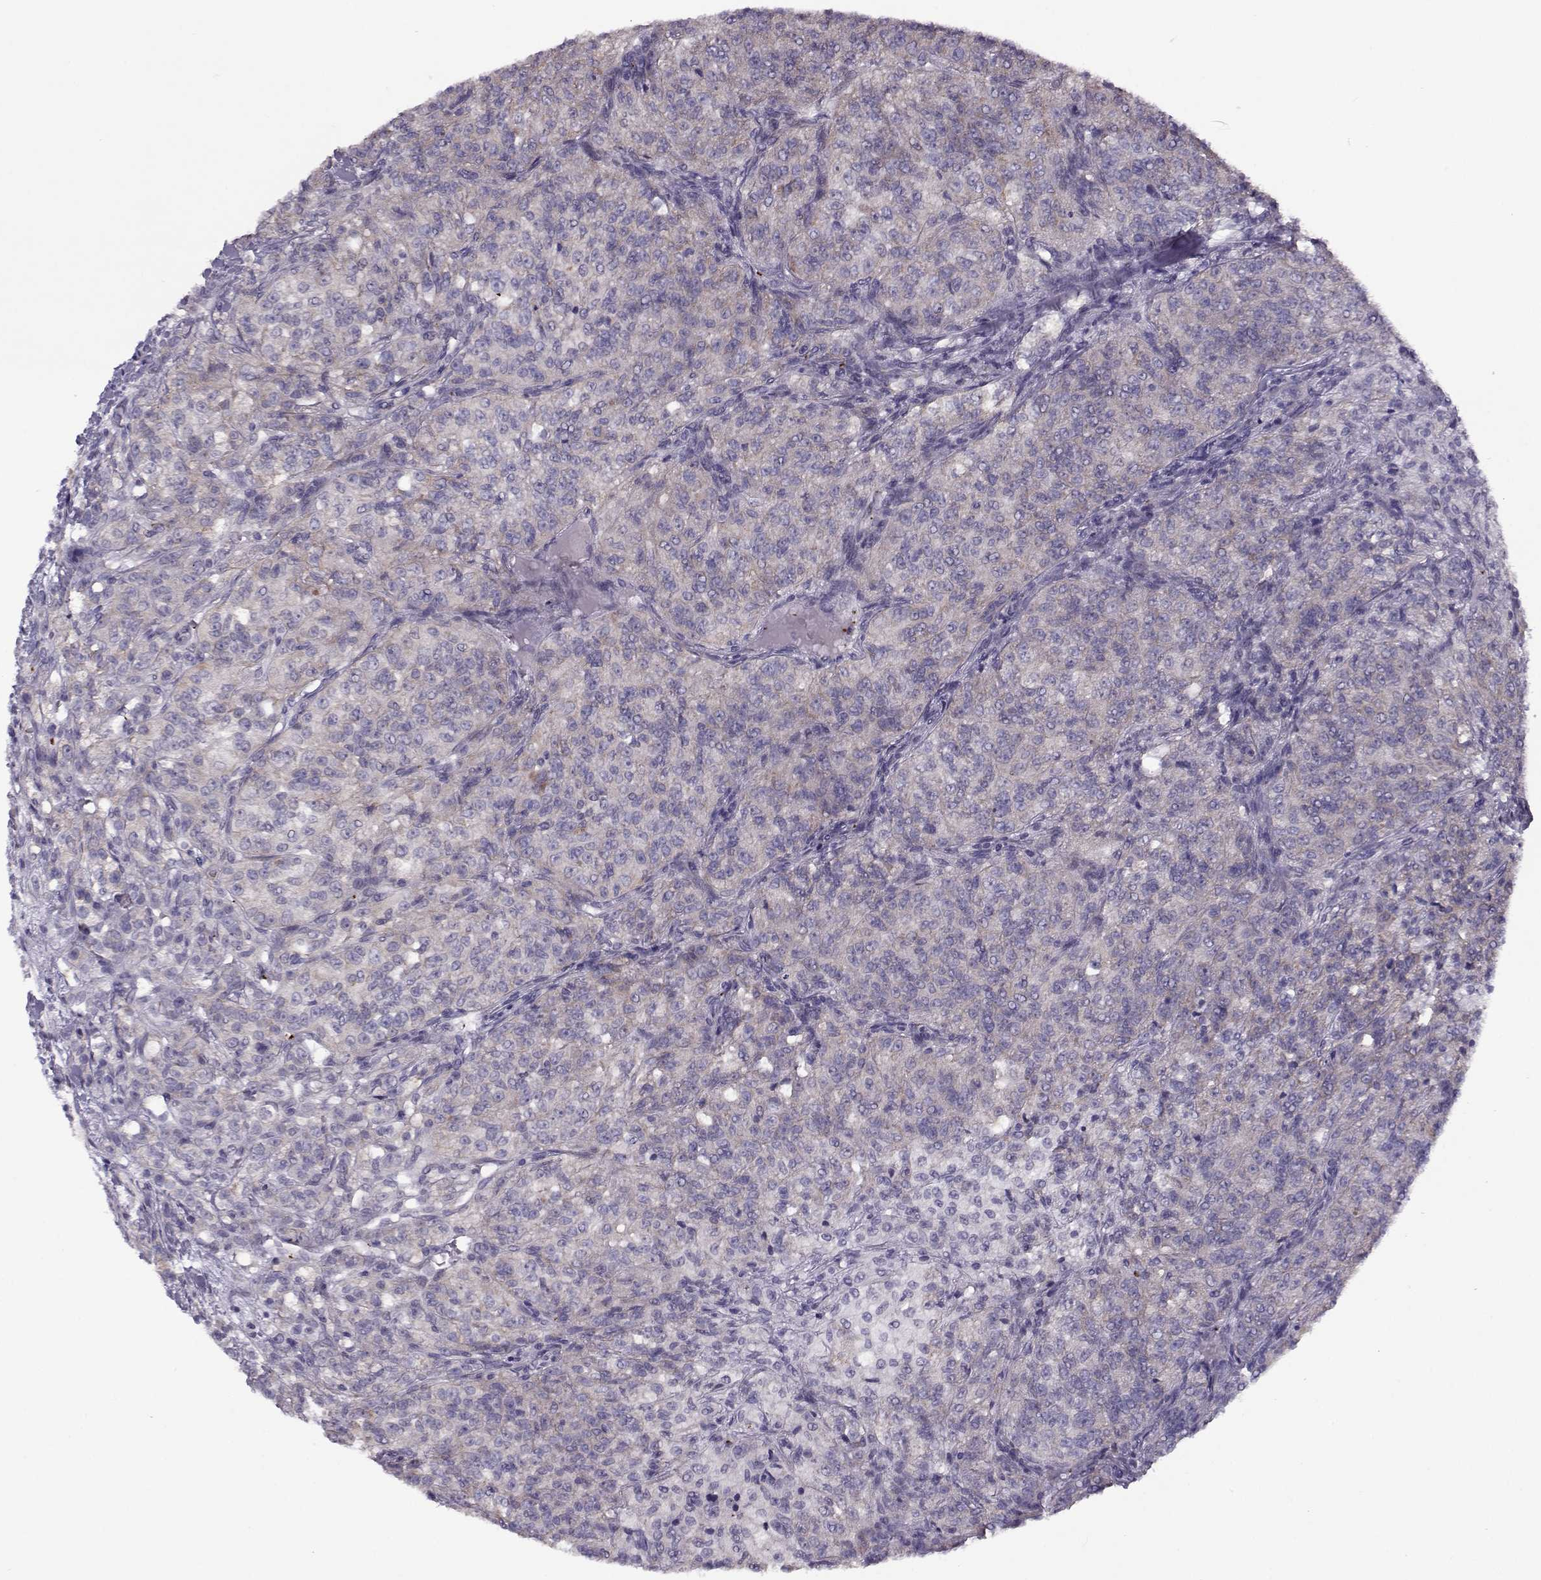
{"staining": {"intensity": "negative", "quantity": "none", "location": "none"}, "tissue": "renal cancer", "cell_type": "Tumor cells", "image_type": "cancer", "snomed": [{"axis": "morphology", "description": "Adenocarcinoma, NOS"}, {"axis": "topography", "description": "Kidney"}], "caption": "Immunohistochemical staining of human renal adenocarcinoma reveals no significant staining in tumor cells. (DAB (3,3'-diaminobenzidine) immunohistochemistry (IHC), high magnification).", "gene": "KLF17", "patient": {"sex": "female", "age": 63}}